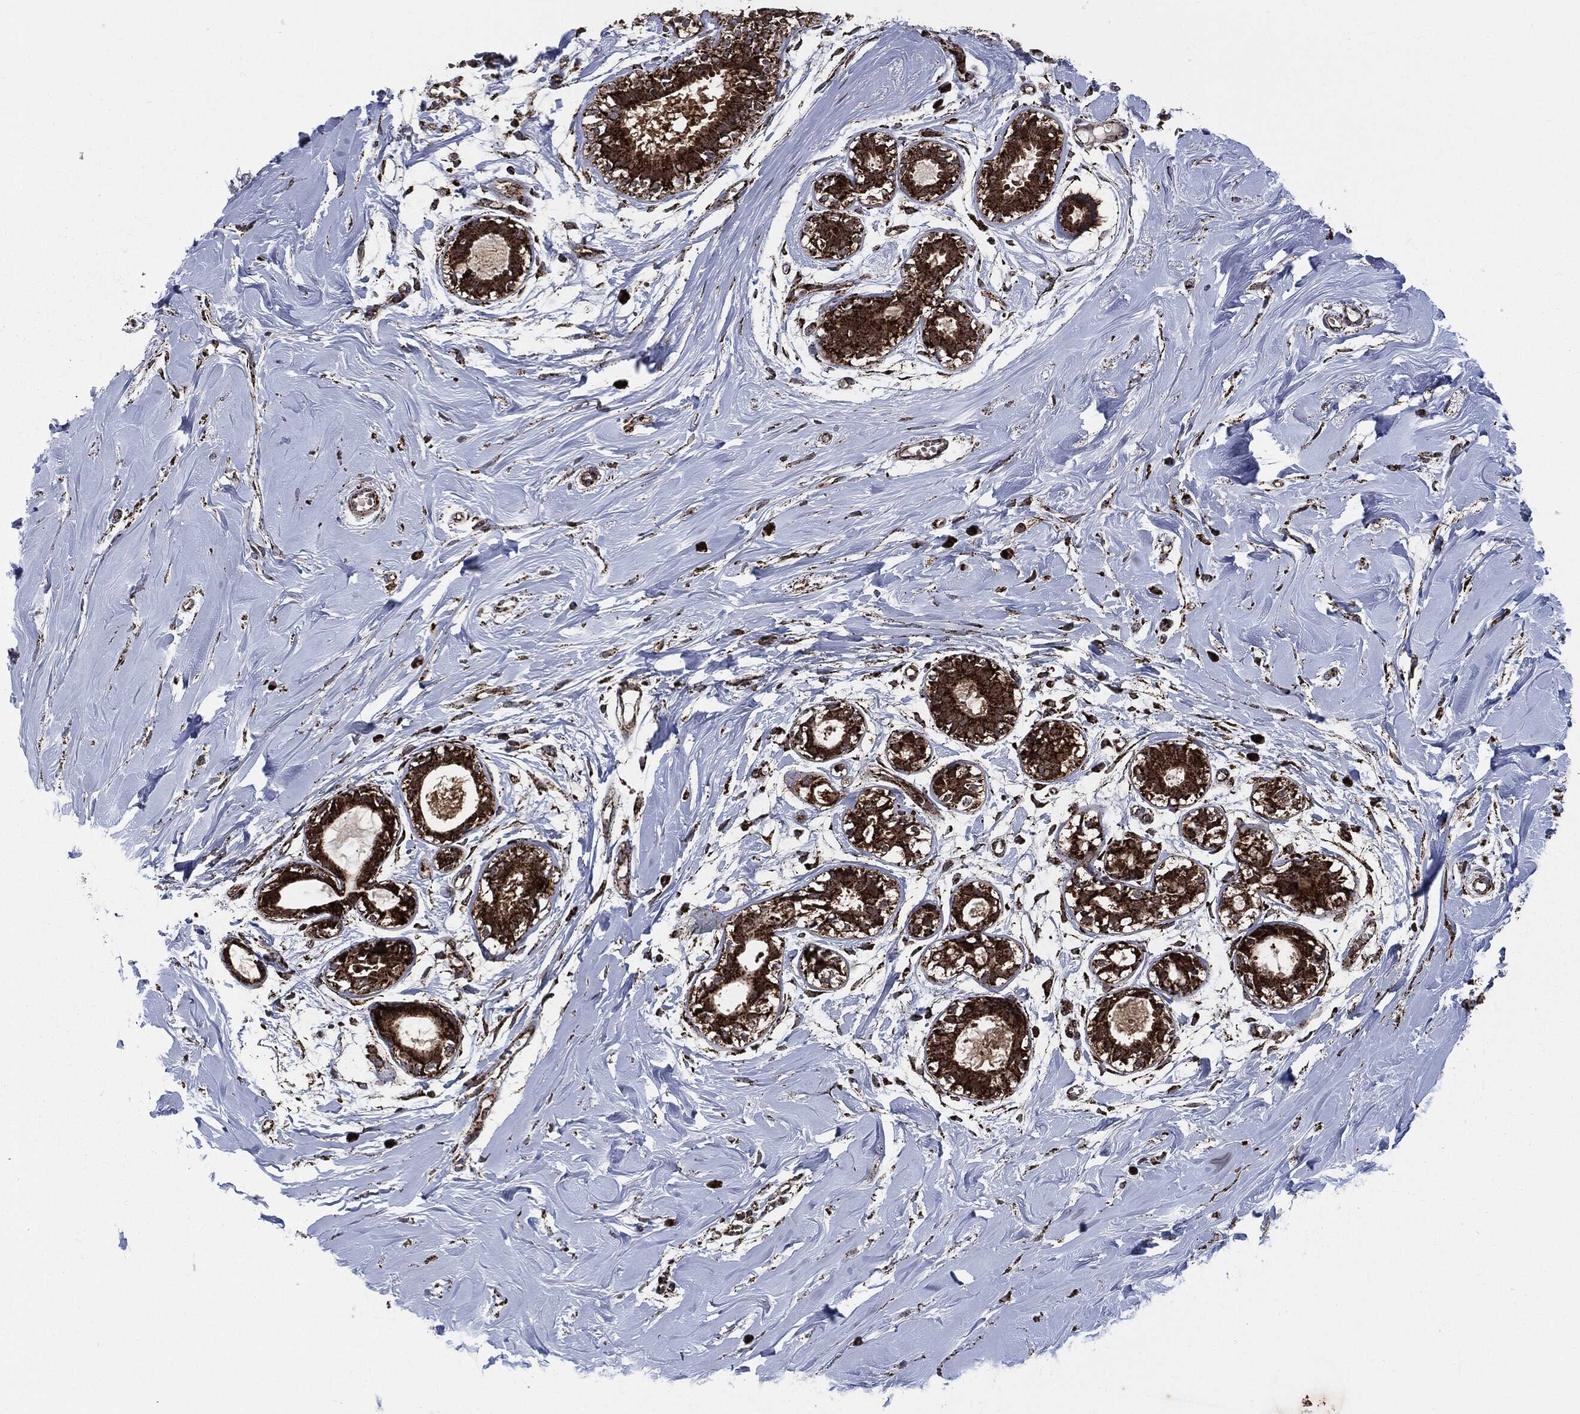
{"staining": {"intensity": "strong", "quantity": "<25%", "location": "cytoplasmic/membranous"}, "tissue": "soft tissue", "cell_type": "Fibroblasts", "image_type": "normal", "snomed": [{"axis": "morphology", "description": "Normal tissue, NOS"}, {"axis": "topography", "description": "Breast"}], "caption": "A brown stain shows strong cytoplasmic/membranous expression of a protein in fibroblasts of normal soft tissue. (IHC, brightfield microscopy, high magnification).", "gene": "FH", "patient": {"sex": "female", "age": 49}}